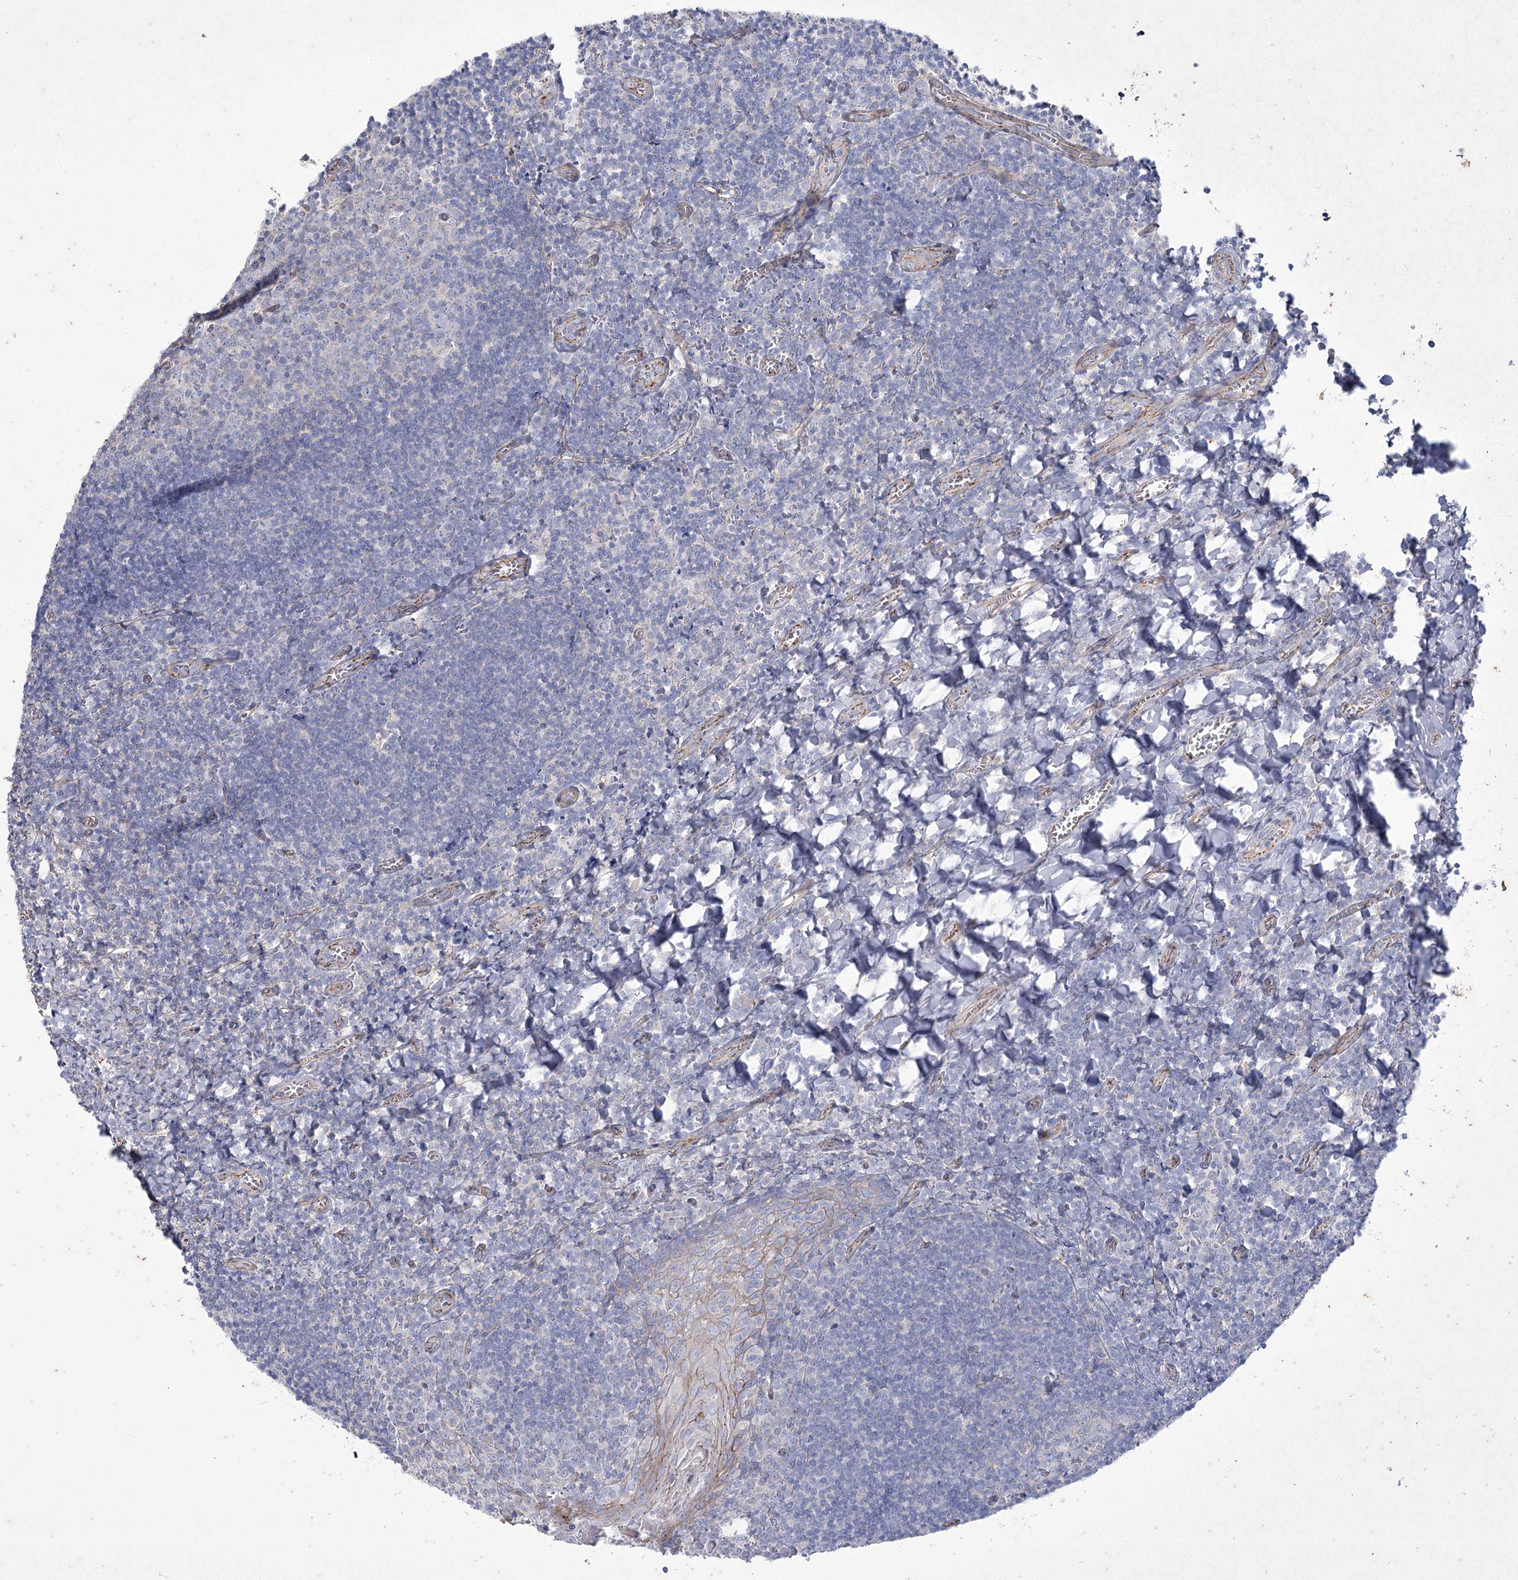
{"staining": {"intensity": "negative", "quantity": "none", "location": "none"}, "tissue": "tonsil", "cell_type": "Germinal center cells", "image_type": "normal", "snomed": [{"axis": "morphology", "description": "Normal tissue, NOS"}, {"axis": "topography", "description": "Tonsil"}], "caption": "A high-resolution histopathology image shows IHC staining of unremarkable tonsil, which demonstrates no significant staining in germinal center cells.", "gene": "LDLRAD3", "patient": {"sex": "male", "age": 27}}